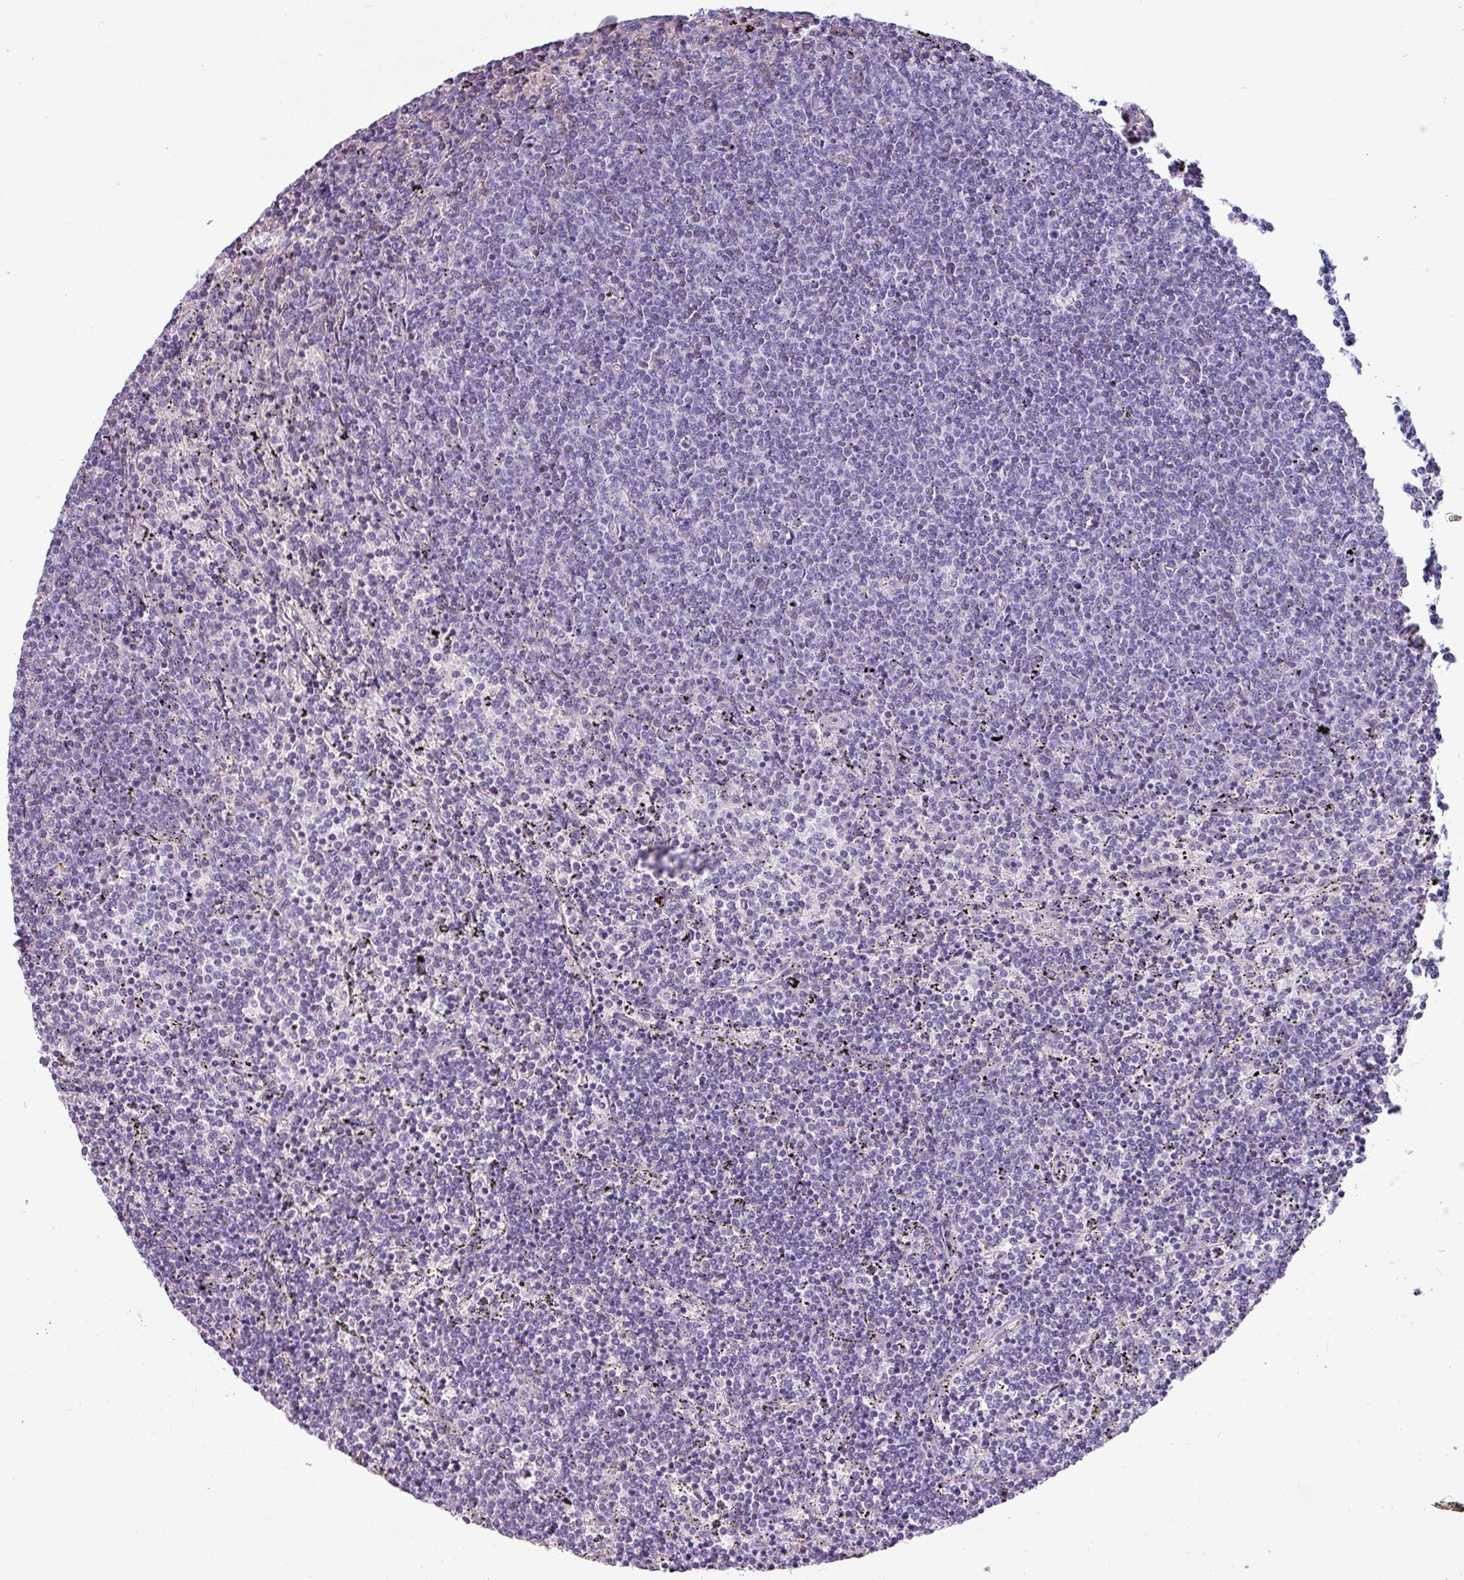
{"staining": {"intensity": "negative", "quantity": "none", "location": "none"}, "tissue": "lymphoma", "cell_type": "Tumor cells", "image_type": "cancer", "snomed": [{"axis": "morphology", "description": "Malignant lymphoma, non-Hodgkin's type, Low grade"}, {"axis": "topography", "description": "Spleen"}], "caption": "A micrograph of human lymphoma is negative for staining in tumor cells. (Immunohistochemistry, brightfield microscopy, high magnification).", "gene": "CRYBB2", "patient": {"sex": "female", "age": 50}}